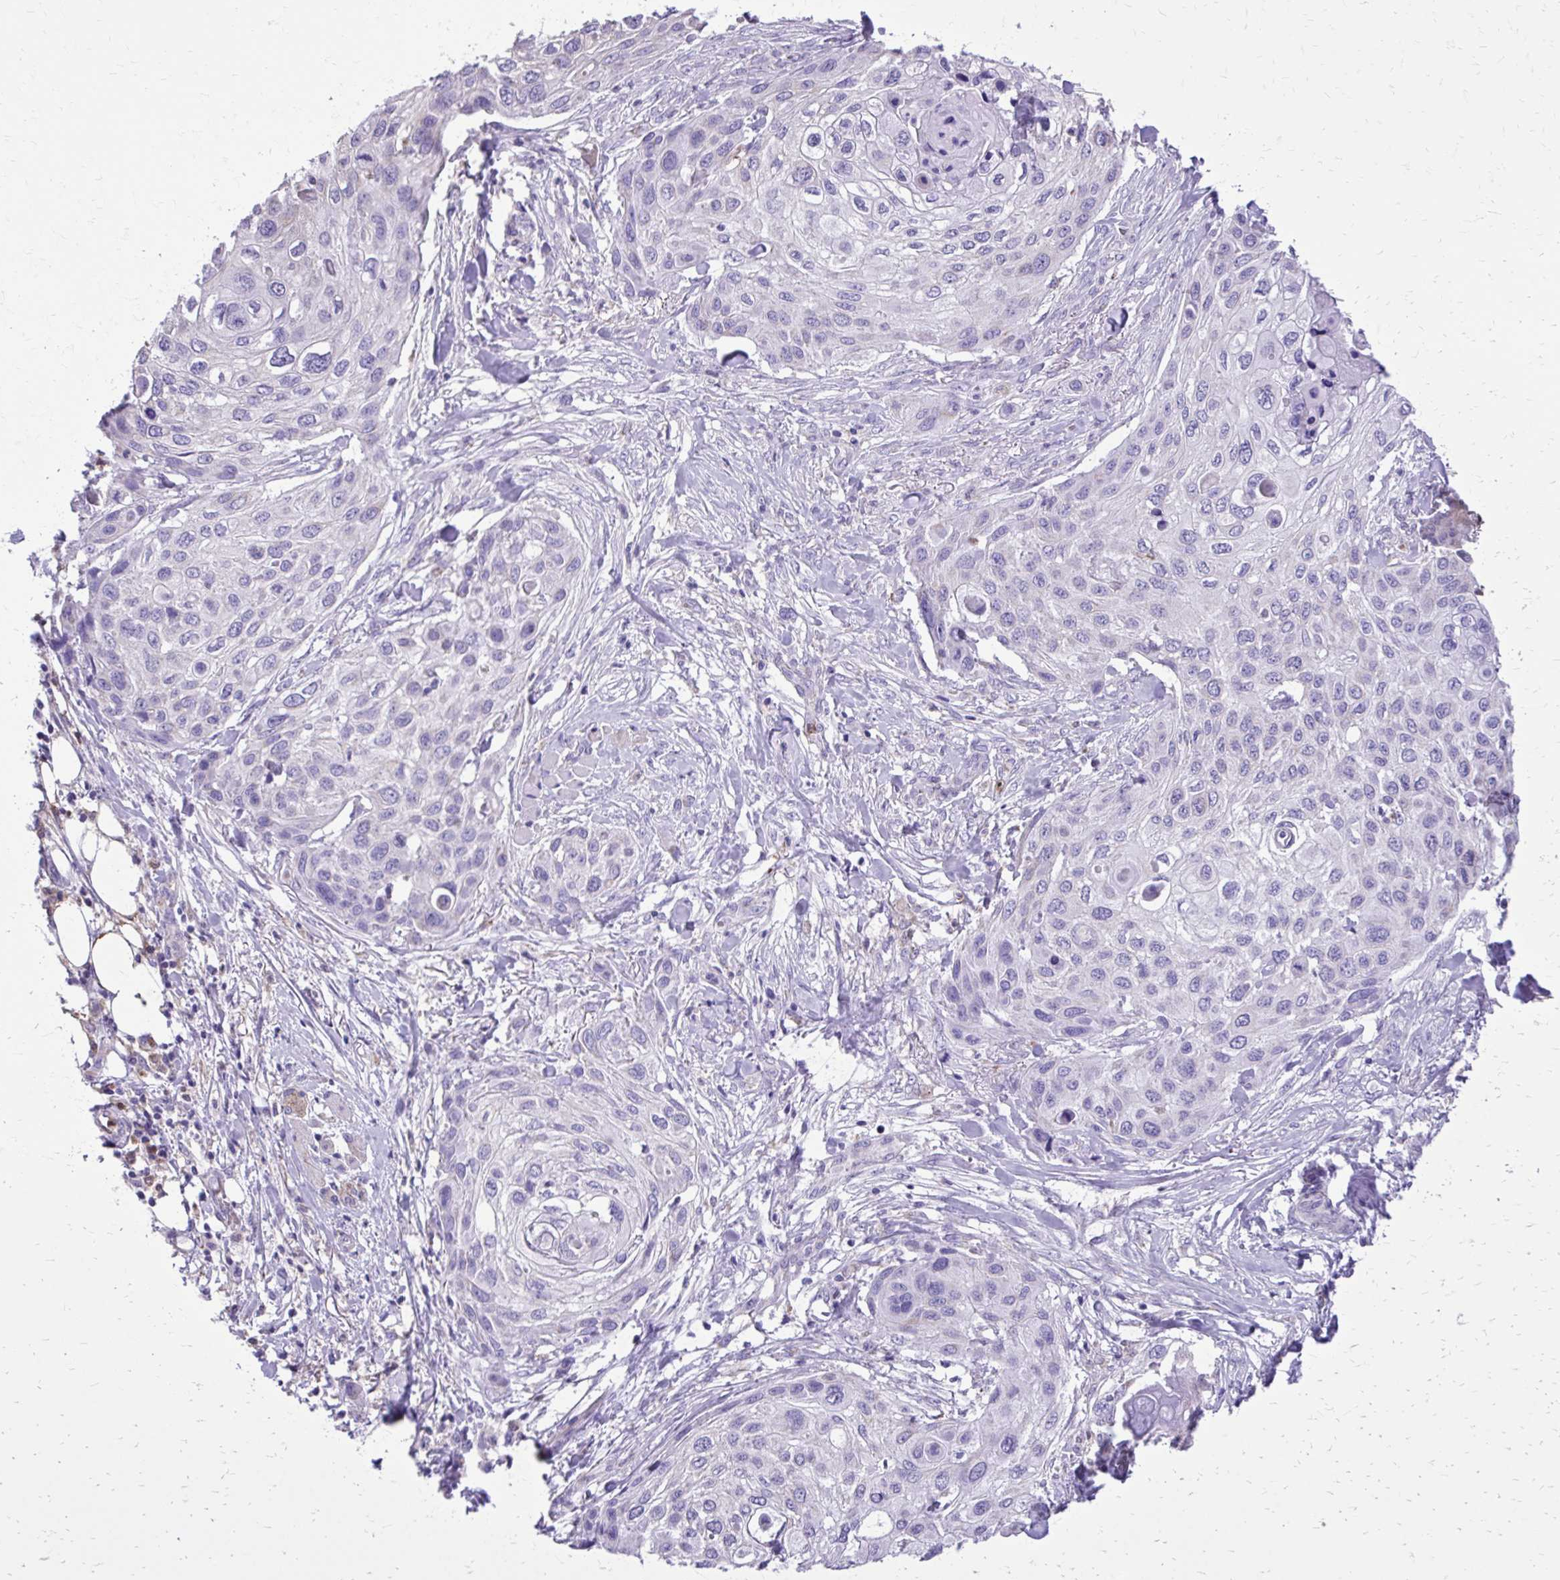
{"staining": {"intensity": "negative", "quantity": "none", "location": "none"}, "tissue": "skin cancer", "cell_type": "Tumor cells", "image_type": "cancer", "snomed": [{"axis": "morphology", "description": "Squamous cell carcinoma, NOS"}, {"axis": "topography", "description": "Skin"}], "caption": "The image reveals no staining of tumor cells in skin cancer. (Stains: DAB immunohistochemistry (IHC) with hematoxylin counter stain, Microscopy: brightfield microscopy at high magnification).", "gene": "CAT", "patient": {"sex": "female", "age": 87}}